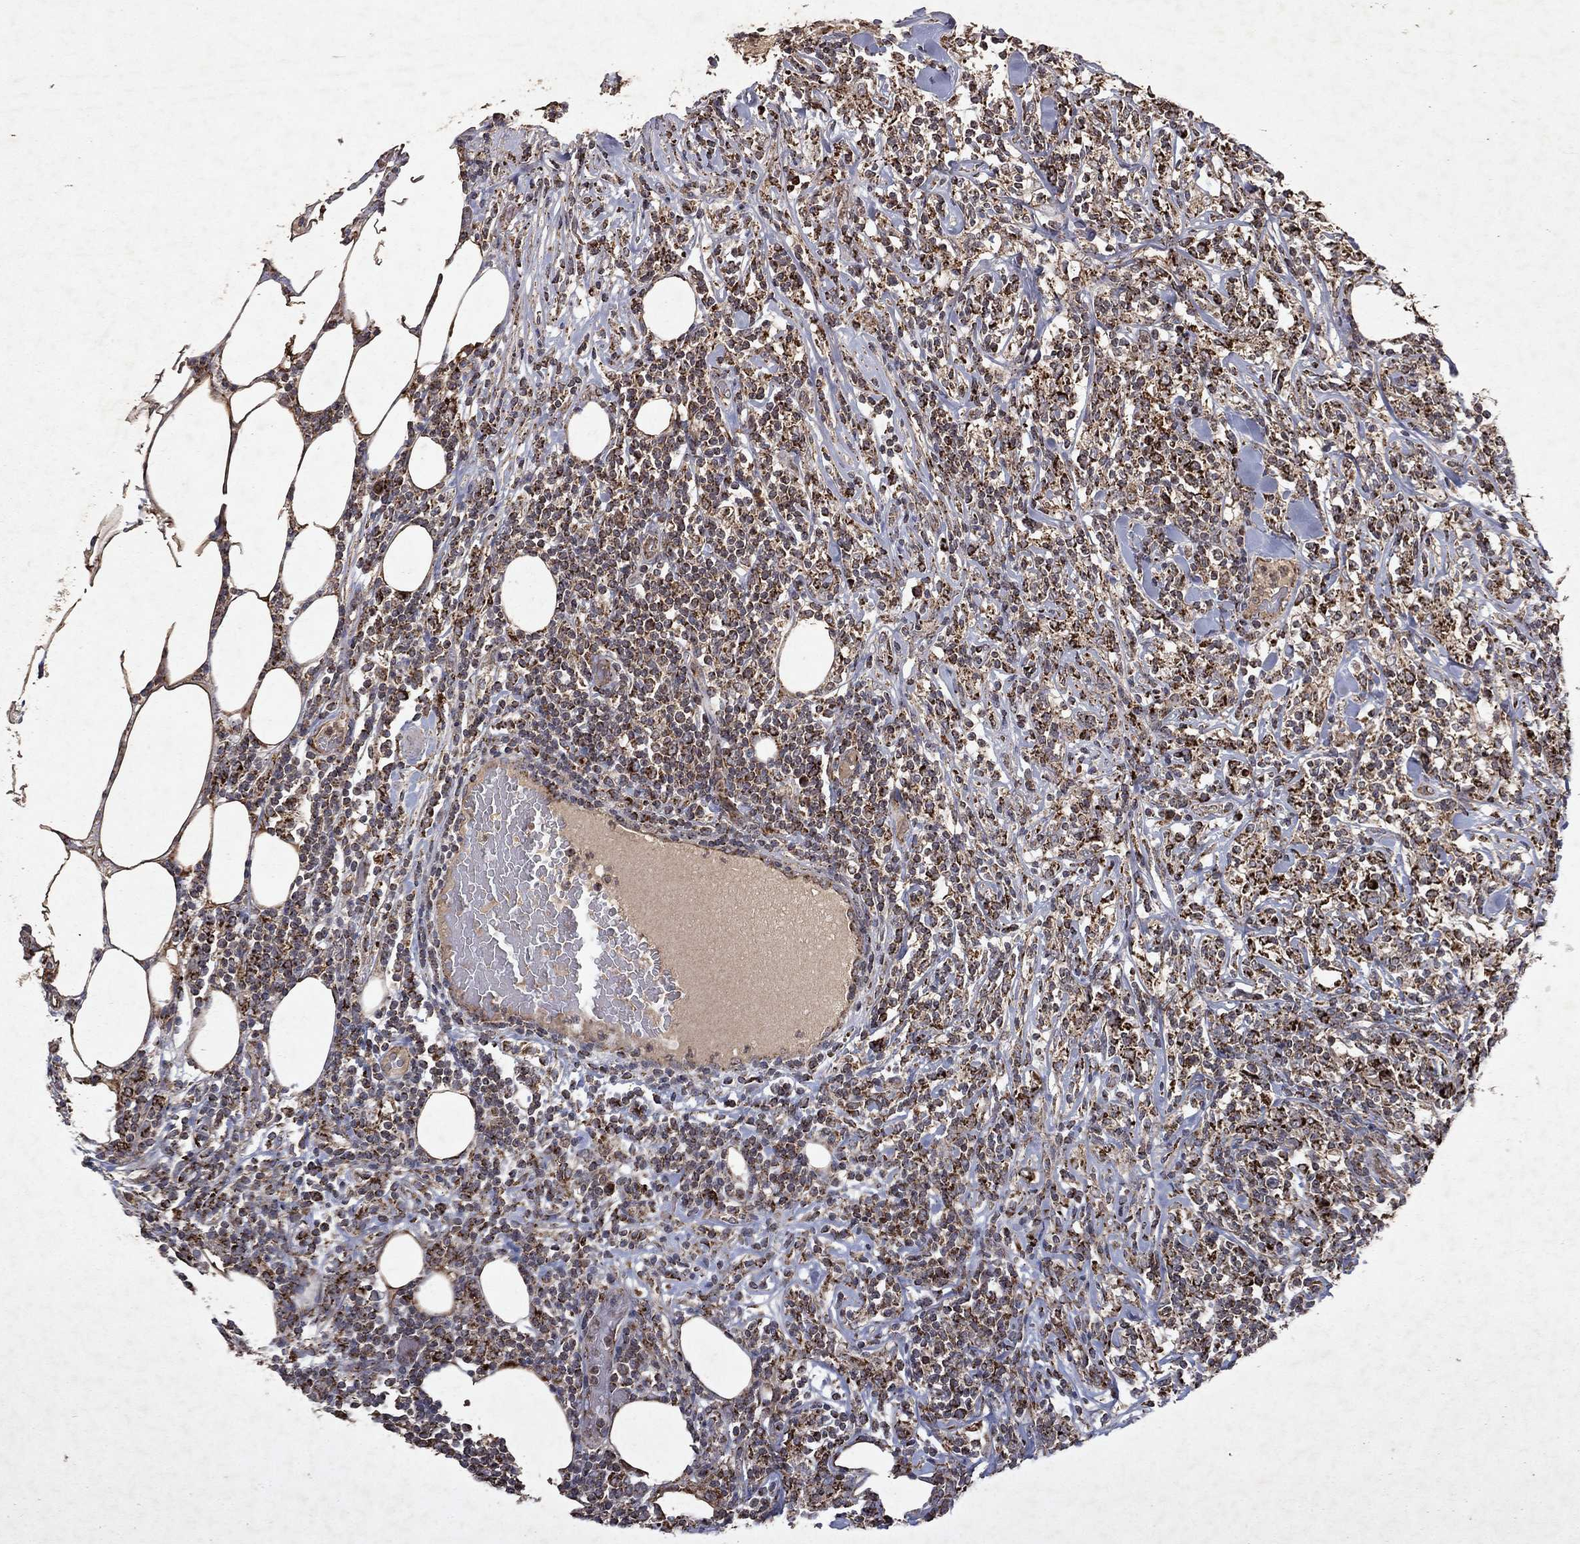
{"staining": {"intensity": "strong", "quantity": ">75%", "location": "cytoplasmic/membranous"}, "tissue": "lymphoma", "cell_type": "Tumor cells", "image_type": "cancer", "snomed": [{"axis": "morphology", "description": "Malignant lymphoma, non-Hodgkin's type, High grade"}, {"axis": "topography", "description": "Lymph node"}], "caption": "This micrograph demonstrates IHC staining of human lymphoma, with high strong cytoplasmic/membranous staining in approximately >75% of tumor cells.", "gene": "PYROXD2", "patient": {"sex": "female", "age": 84}}